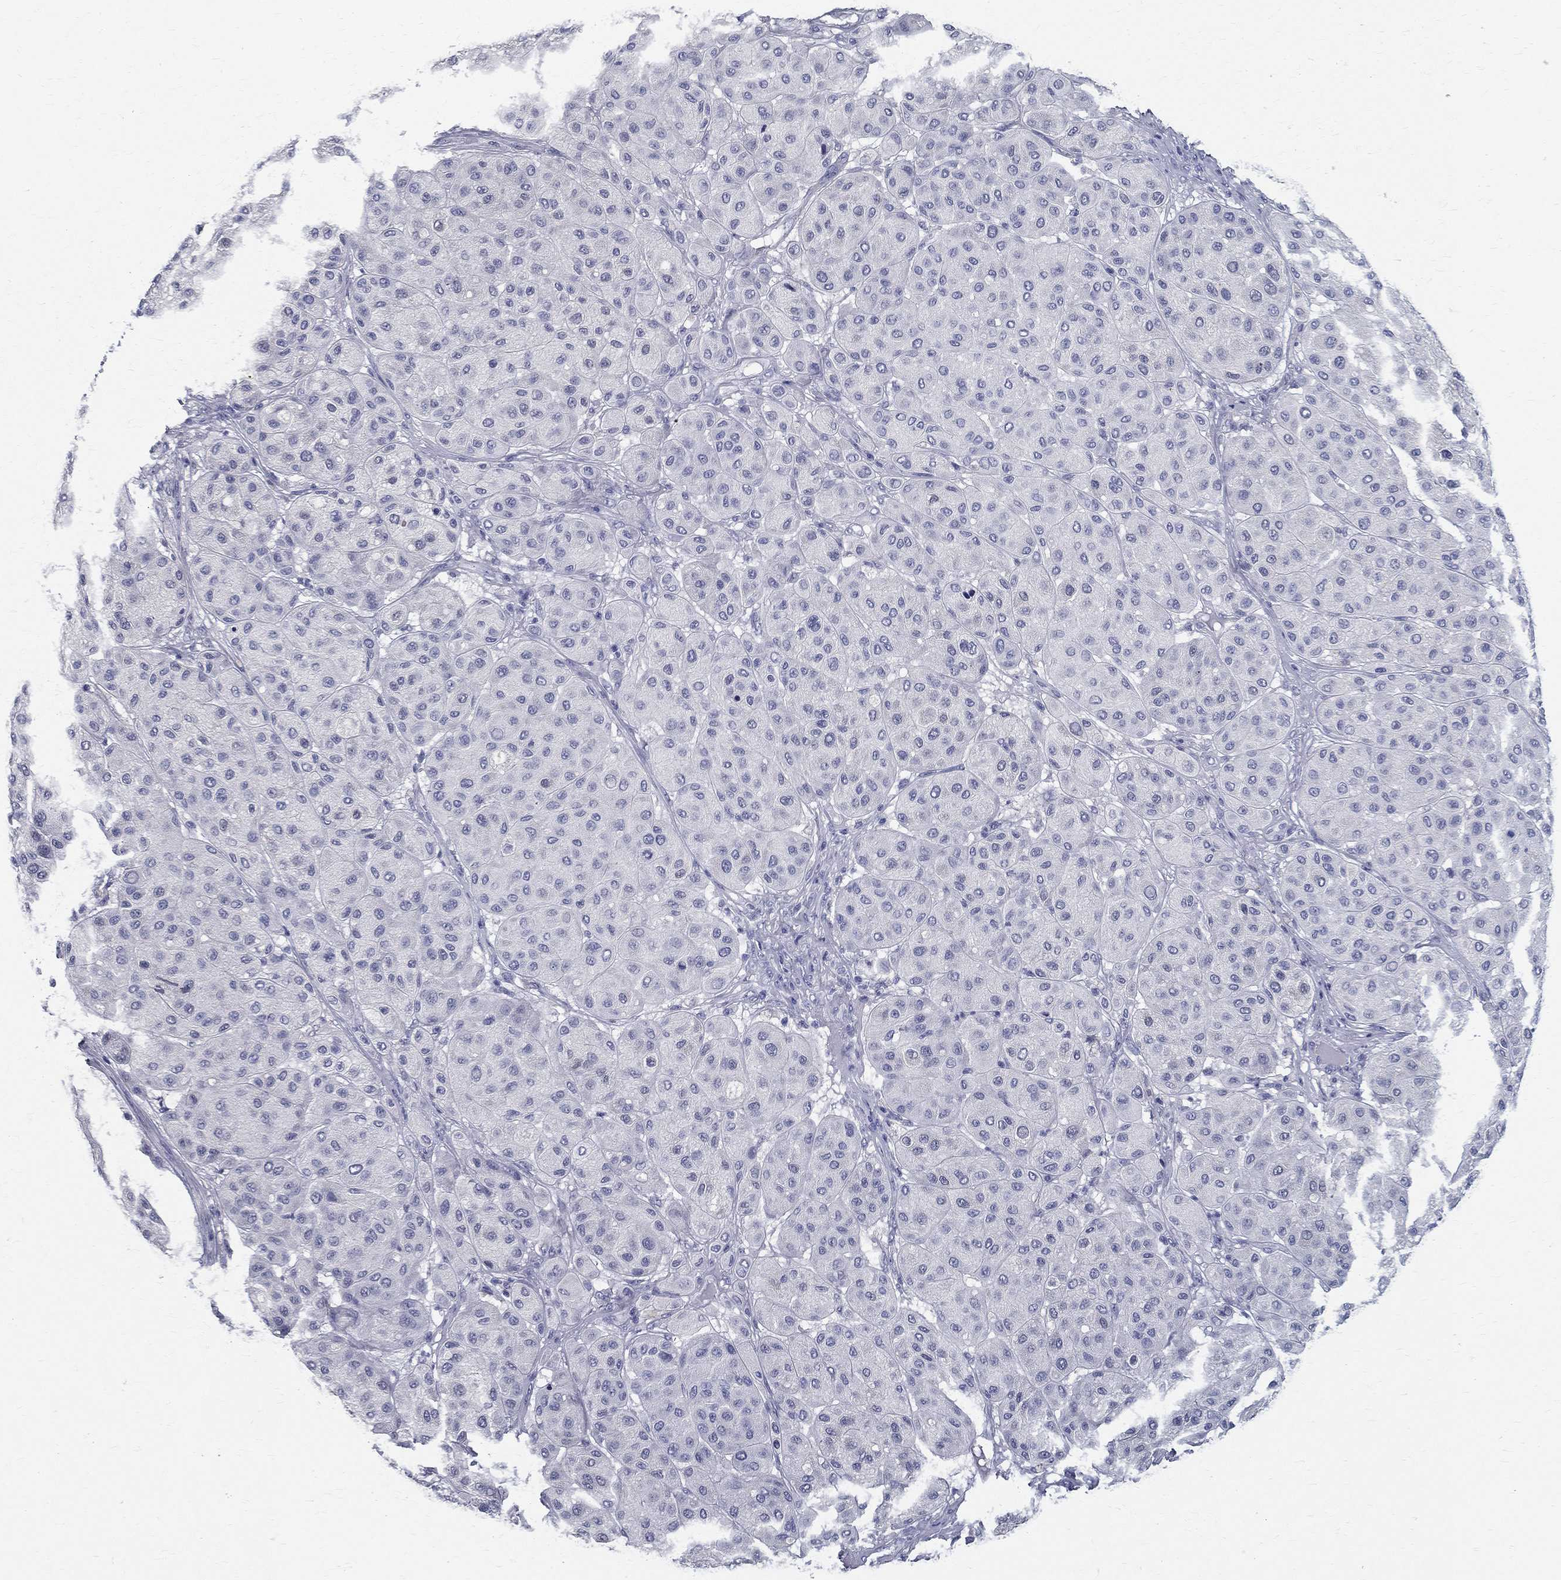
{"staining": {"intensity": "negative", "quantity": "none", "location": "none"}, "tissue": "melanoma", "cell_type": "Tumor cells", "image_type": "cancer", "snomed": [{"axis": "morphology", "description": "Malignant melanoma, Metastatic site"}, {"axis": "topography", "description": "Smooth muscle"}], "caption": "A histopathology image of human melanoma is negative for staining in tumor cells. (Immunohistochemistry (ihc), brightfield microscopy, high magnification).", "gene": "TGM4", "patient": {"sex": "male", "age": 41}}